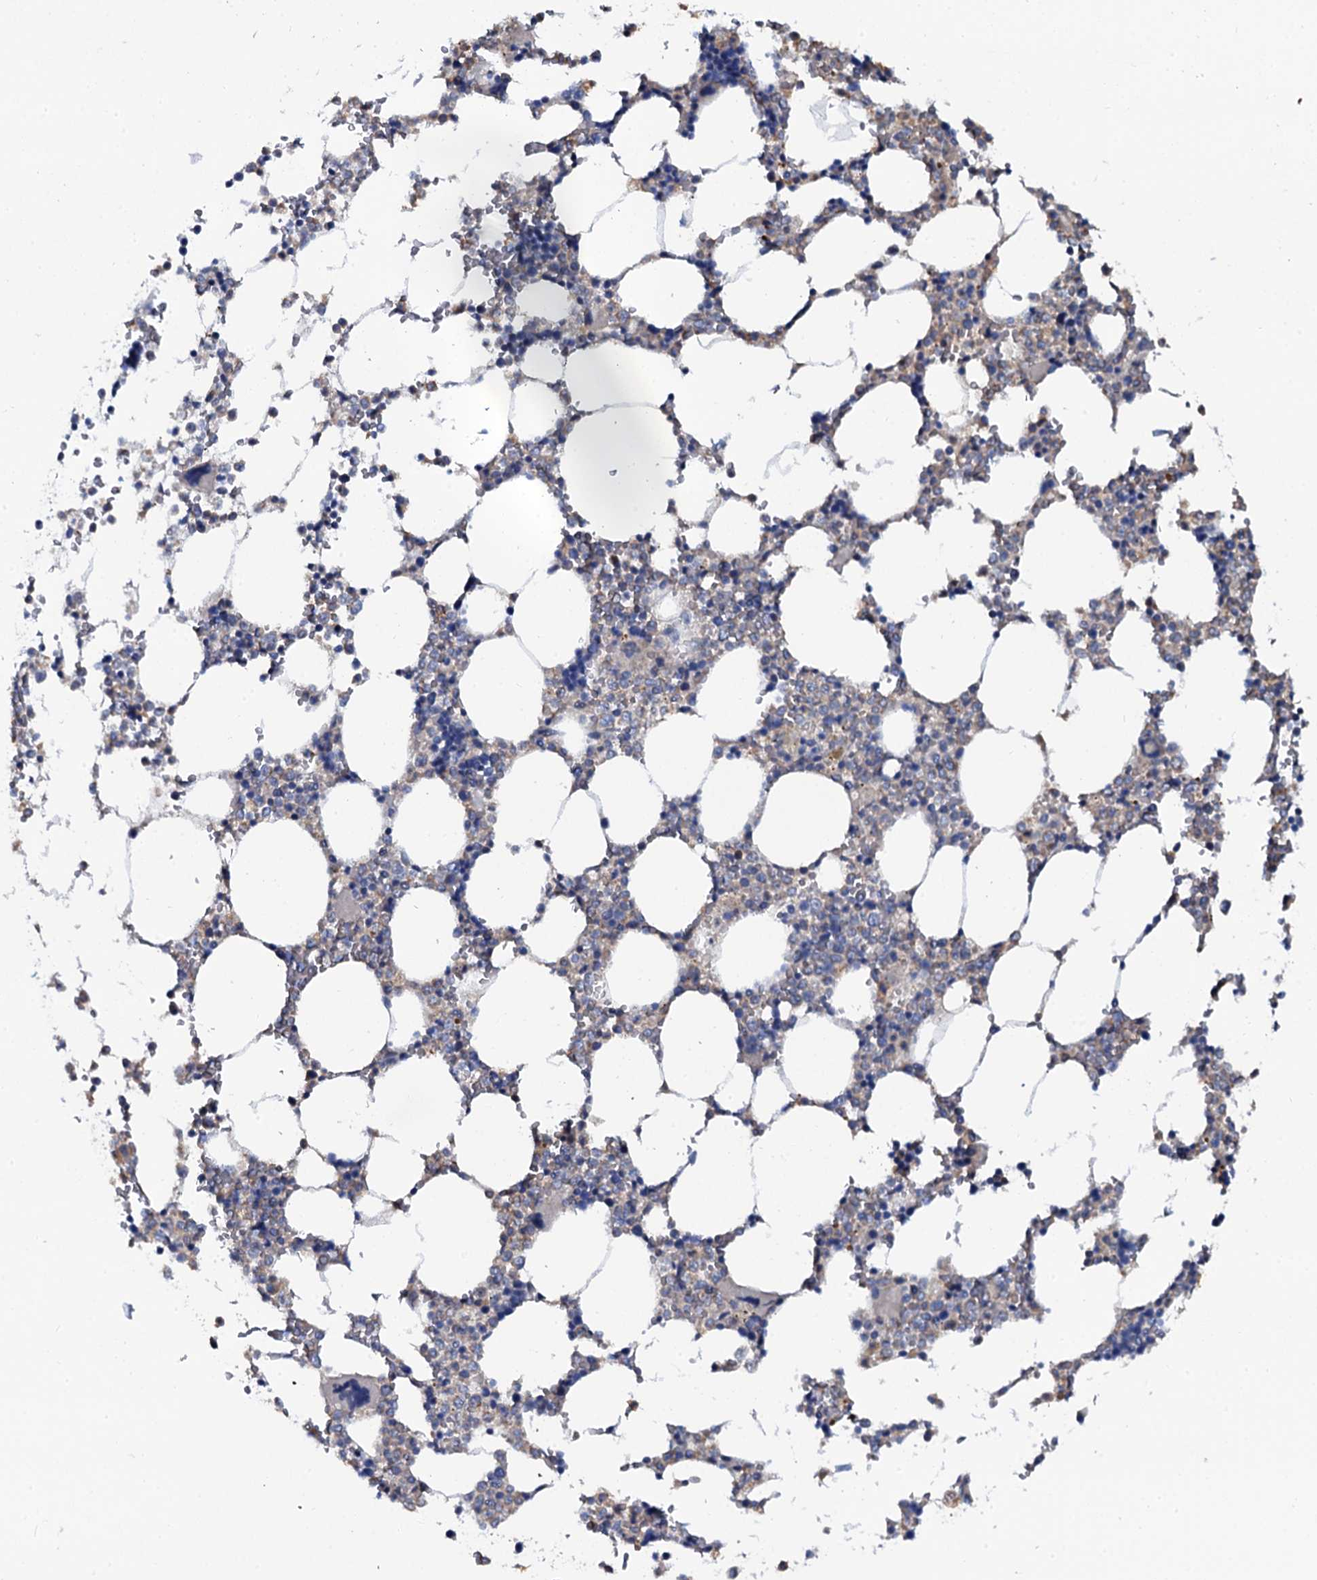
{"staining": {"intensity": "moderate", "quantity": "<25%", "location": "cytoplasmic/membranous"}, "tissue": "bone marrow", "cell_type": "Hematopoietic cells", "image_type": "normal", "snomed": [{"axis": "morphology", "description": "Normal tissue, NOS"}, {"axis": "topography", "description": "Bone marrow"}], "caption": "Immunohistochemistry image of unremarkable human bone marrow stained for a protein (brown), which reveals low levels of moderate cytoplasmic/membranous expression in approximately <25% of hematopoietic cells.", "gene": "OTOL1", "patient": {"sex": "male", "age": 64}}